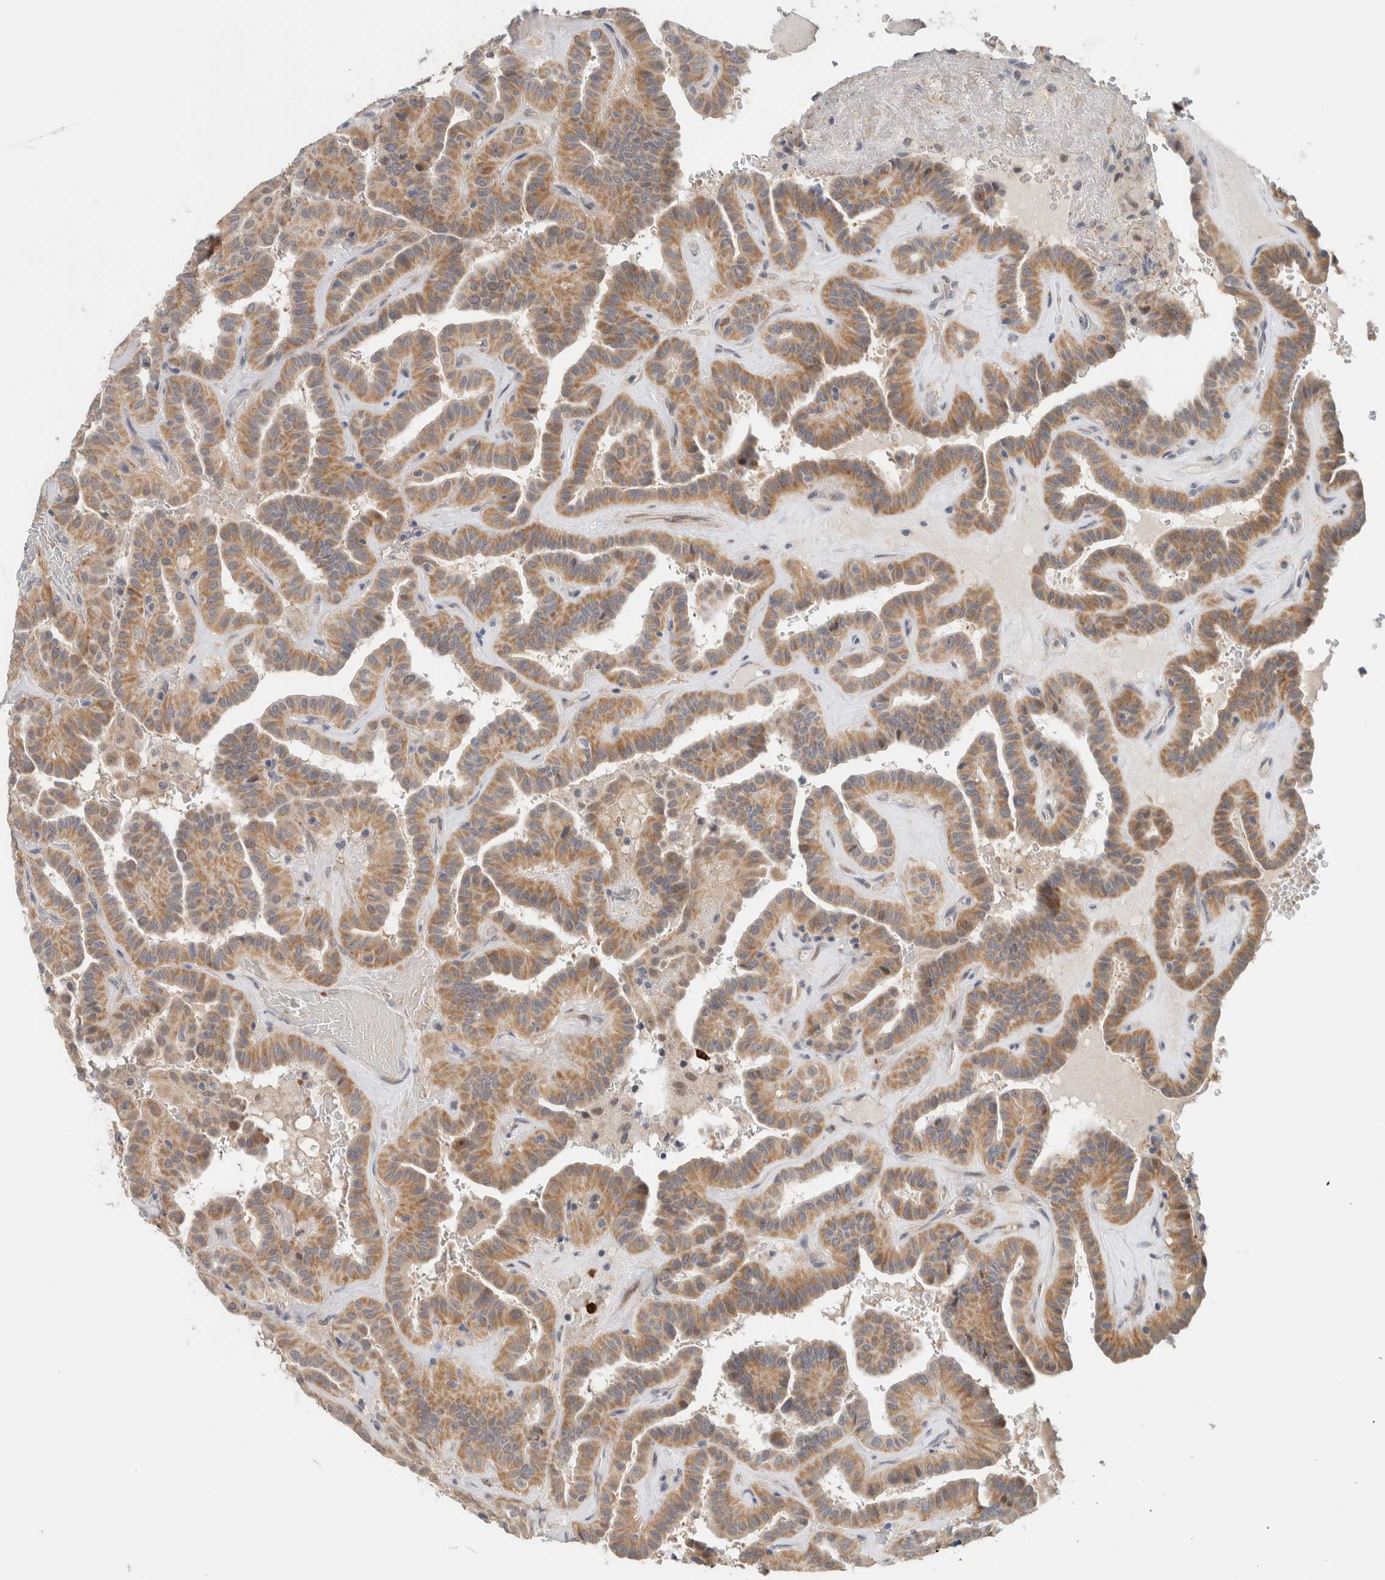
{"staining": {"intensity": "moderate", "quantity": ">75%", "location": "cytoplasmic/membranous"}, "tissue": "thyroid cancer", "cell_type": "Tumor cells", "image_type": "cancer", "snomed": [{"axis": "morphology", "description": "Papillary adenocarcinoma, NOS"}, {"axis": "topography", "description": "Thyroid gland"}], "caption": "Immunohistochemistry (IHC) photomicrograph of thyroid cancer stained for a protein (brown), which demonstrates medium levels of moderate cytoplasmic/membranous staining in approximately >75% of tumor cells.", "gene": "CRAT", "patient": {"sex": "male", "age": 77}}